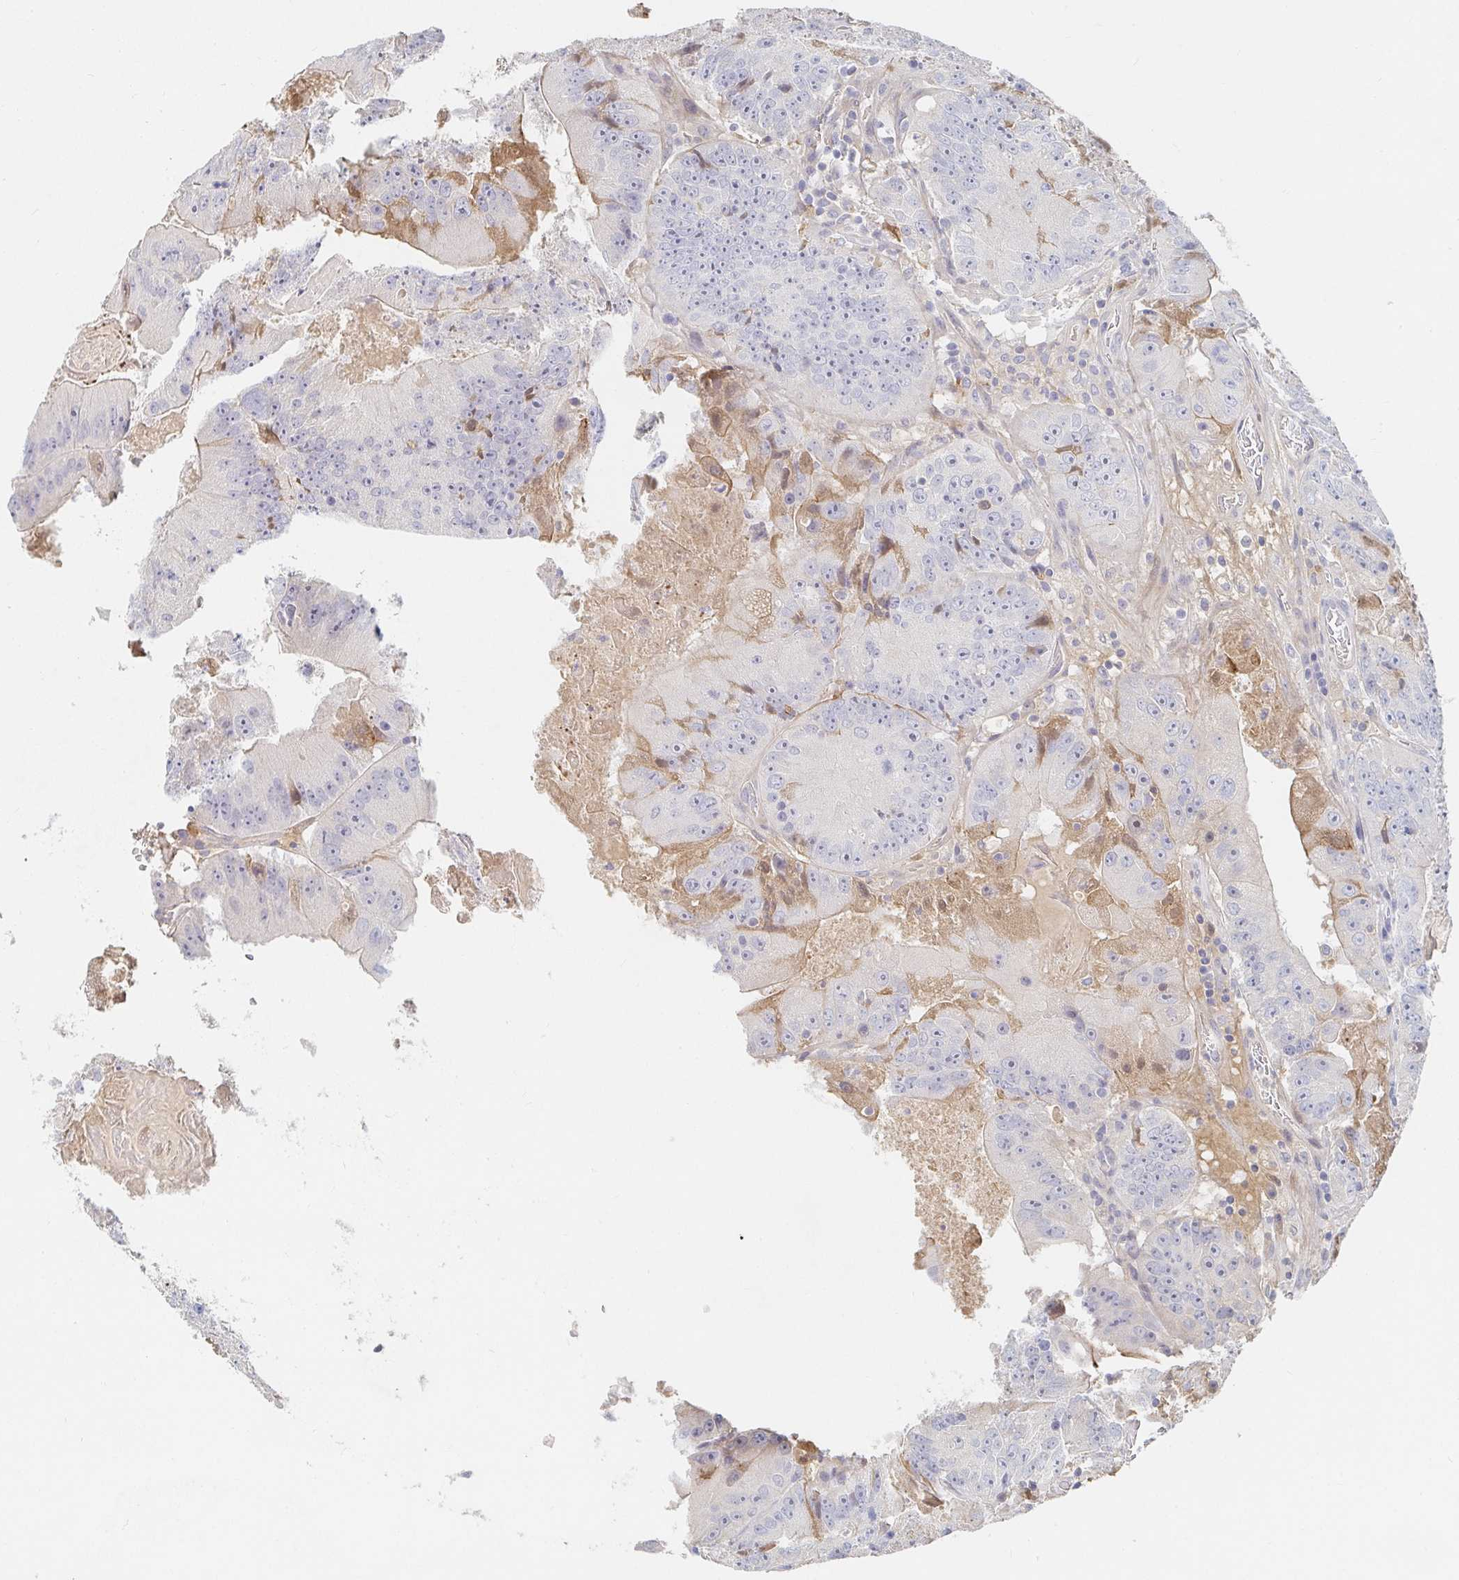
{"staining": {"intensity": "negative", "quantity": "none", "location": "none"}, "tissue": "colorectal cancer", "cell_type": "Tumor cells", "image_type": "cancer", "snomed": [{"axis": "morphology", "description": "Adenocarcinoma, NOS"}, {"axis": "topography", "description": "Colon"}], "caption": "Image shows no significant protein staining in tumor cells of colorectal adenocarcinoma.", "gene": "NME9", "patient": {"sex": "female", "age": 86}}